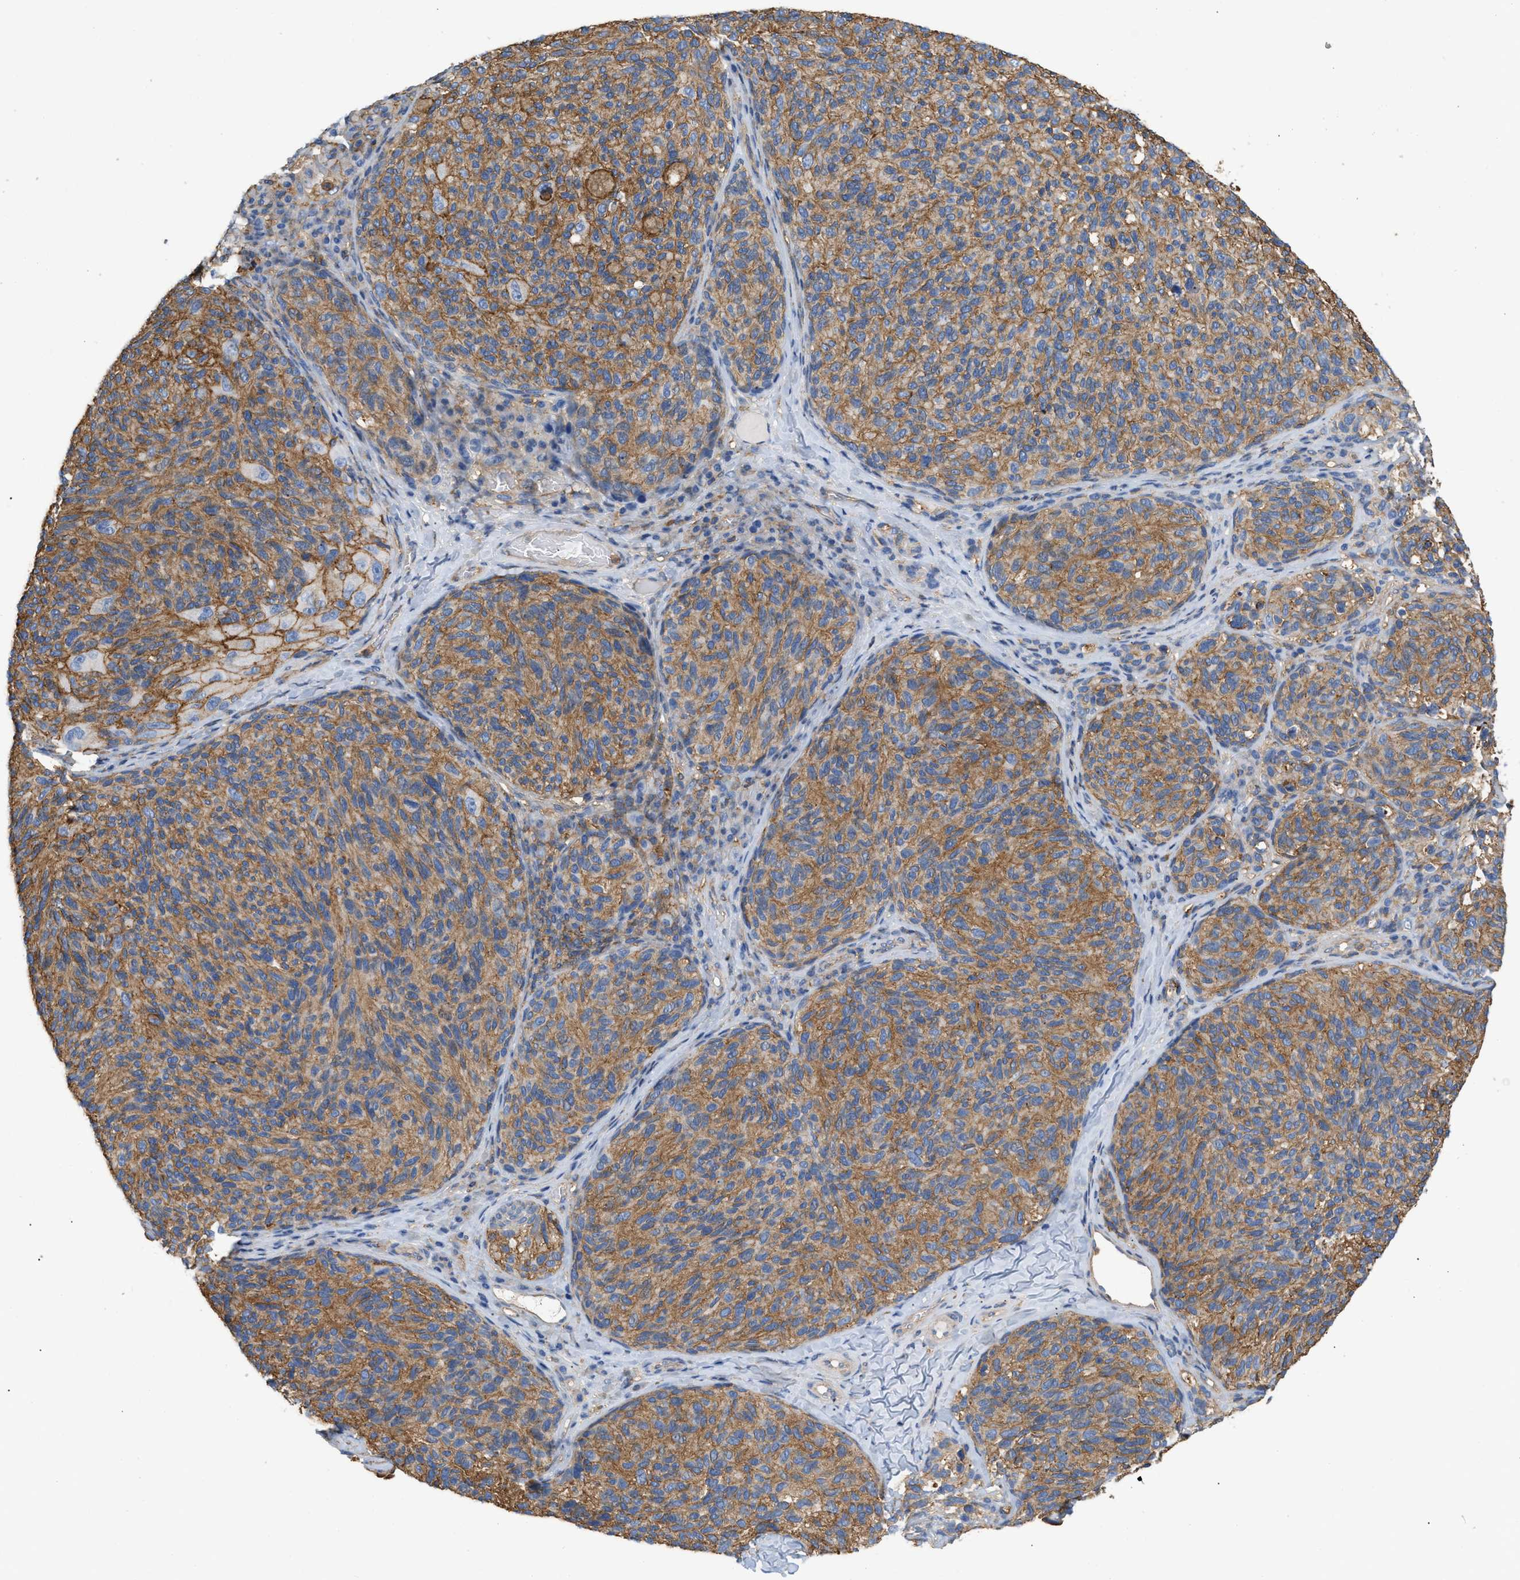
{"staining": {"intensity": "moderate", "quantity": ">75%", "location": "cytoplasmic/membranous"}, "tissue": "melanoma", "cell_type": "Tumor cells", "image_type": "cancer", "snomed": [{"axis": "morphology", "description": "Malignant melanoma, NOS"}, {"axis": "topography", "description": "Skin"}], "caption": "Immunohistochemical staining of human malignant melanoma demonstrates moderate cytoplasmic/membranous protein expression in approximately >75% of tumor cells. Using DAB (brown) and hematoxylin (blue) stains, captured at high magnification using brightfield microscopy.", "gene": "GNB4", "patient": {"sex": "female", "age": 73}}